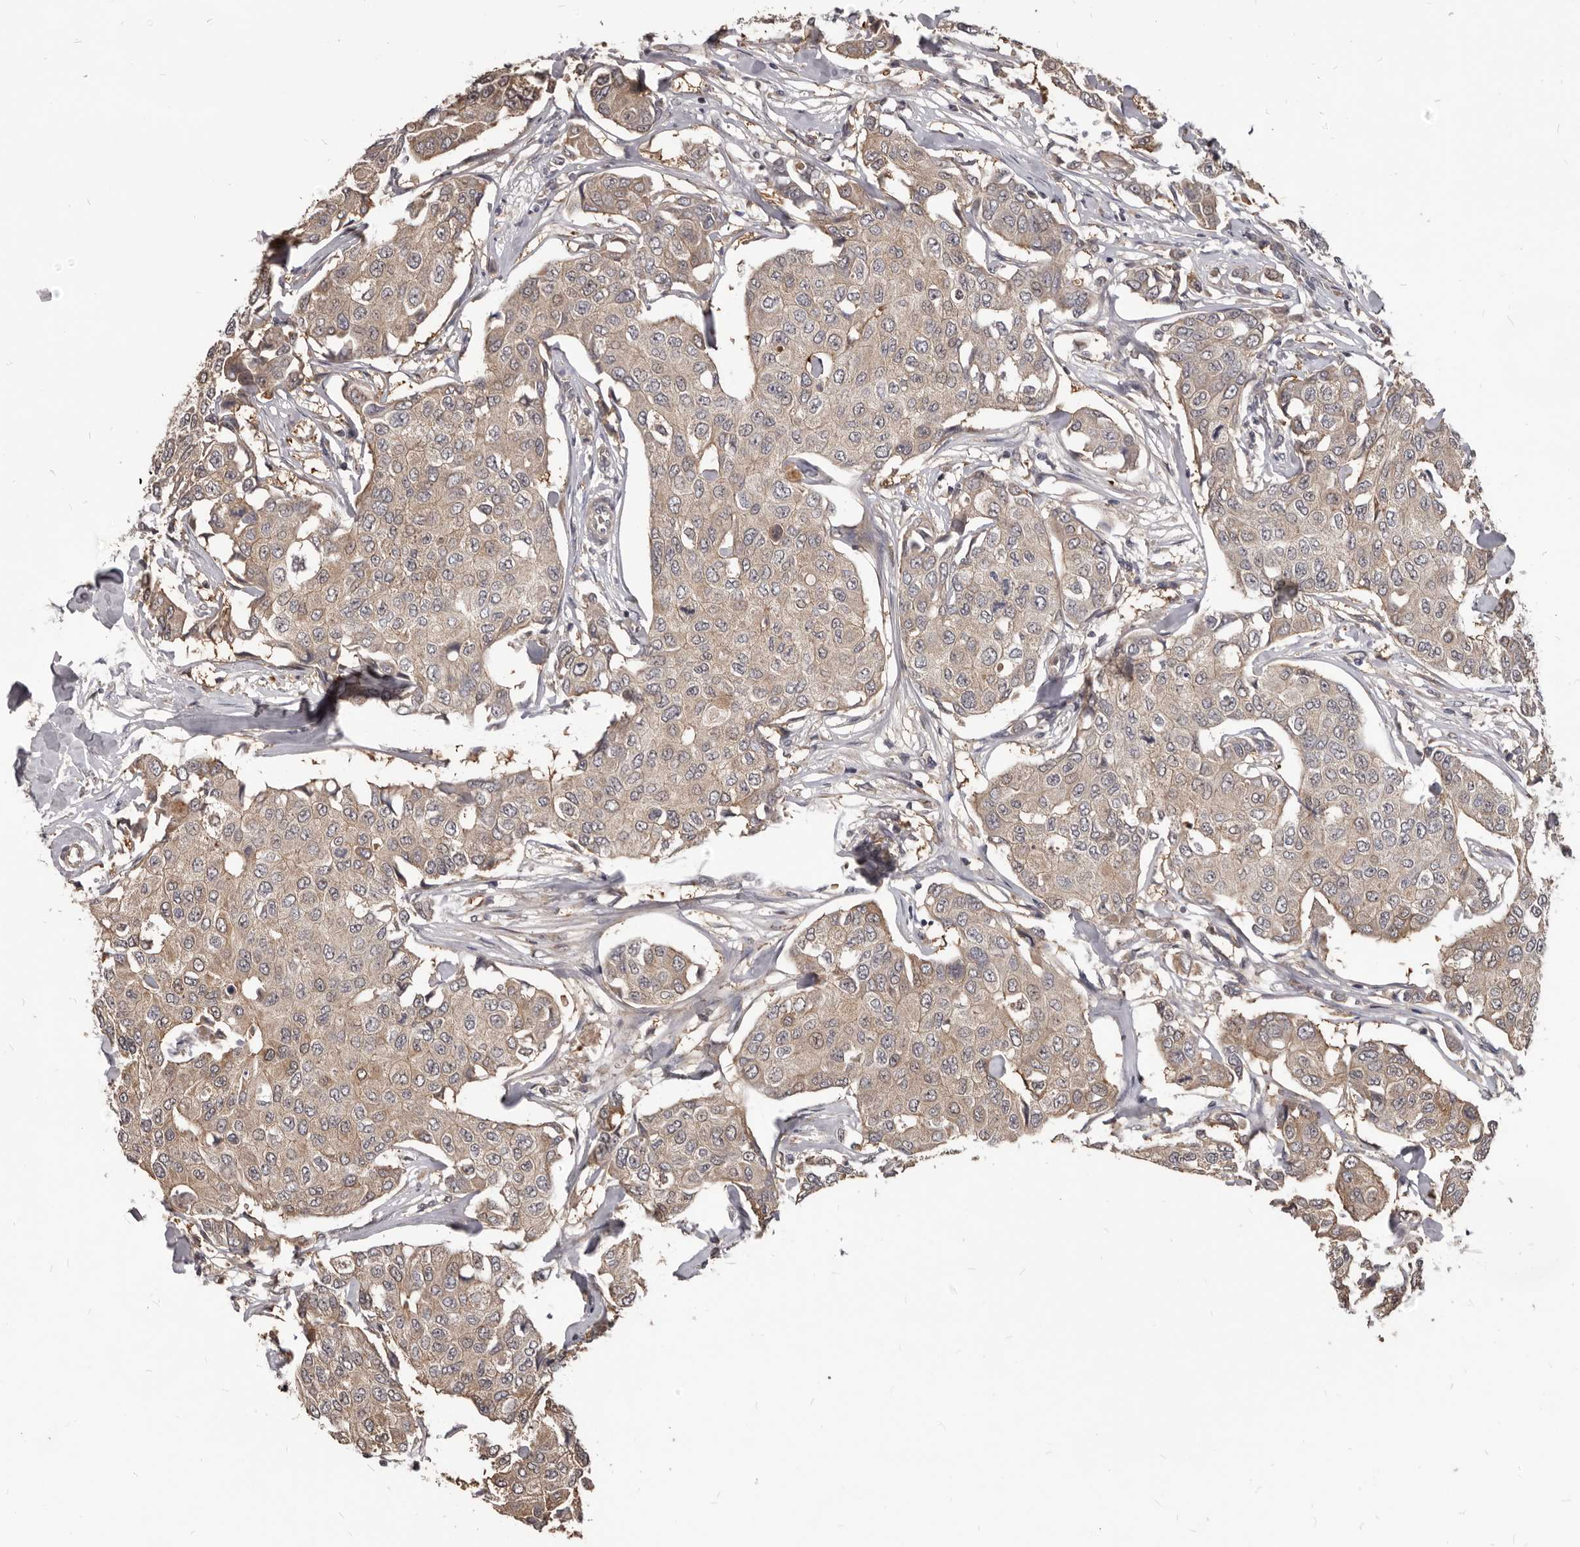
{"staining": {"intensity": "weak", "quantity": ">75%", "location": "cytoplasmic/membranous"}, "tissue": "breast cancer", "cell_type": "Tumor cells", "image_type": "cancer", "snomed": [{"axis": "morphology", "description": "Duct carcinoma"}, {"axis": "topography", "description": "Breast"}], "caption": "Tumor cells display low levels of weak cytoplasmic/membranous positivity in about >75% of cells in human breast cancer.", "gene": "GABPB2", "patient": {"sex": "female", "age": 80}}